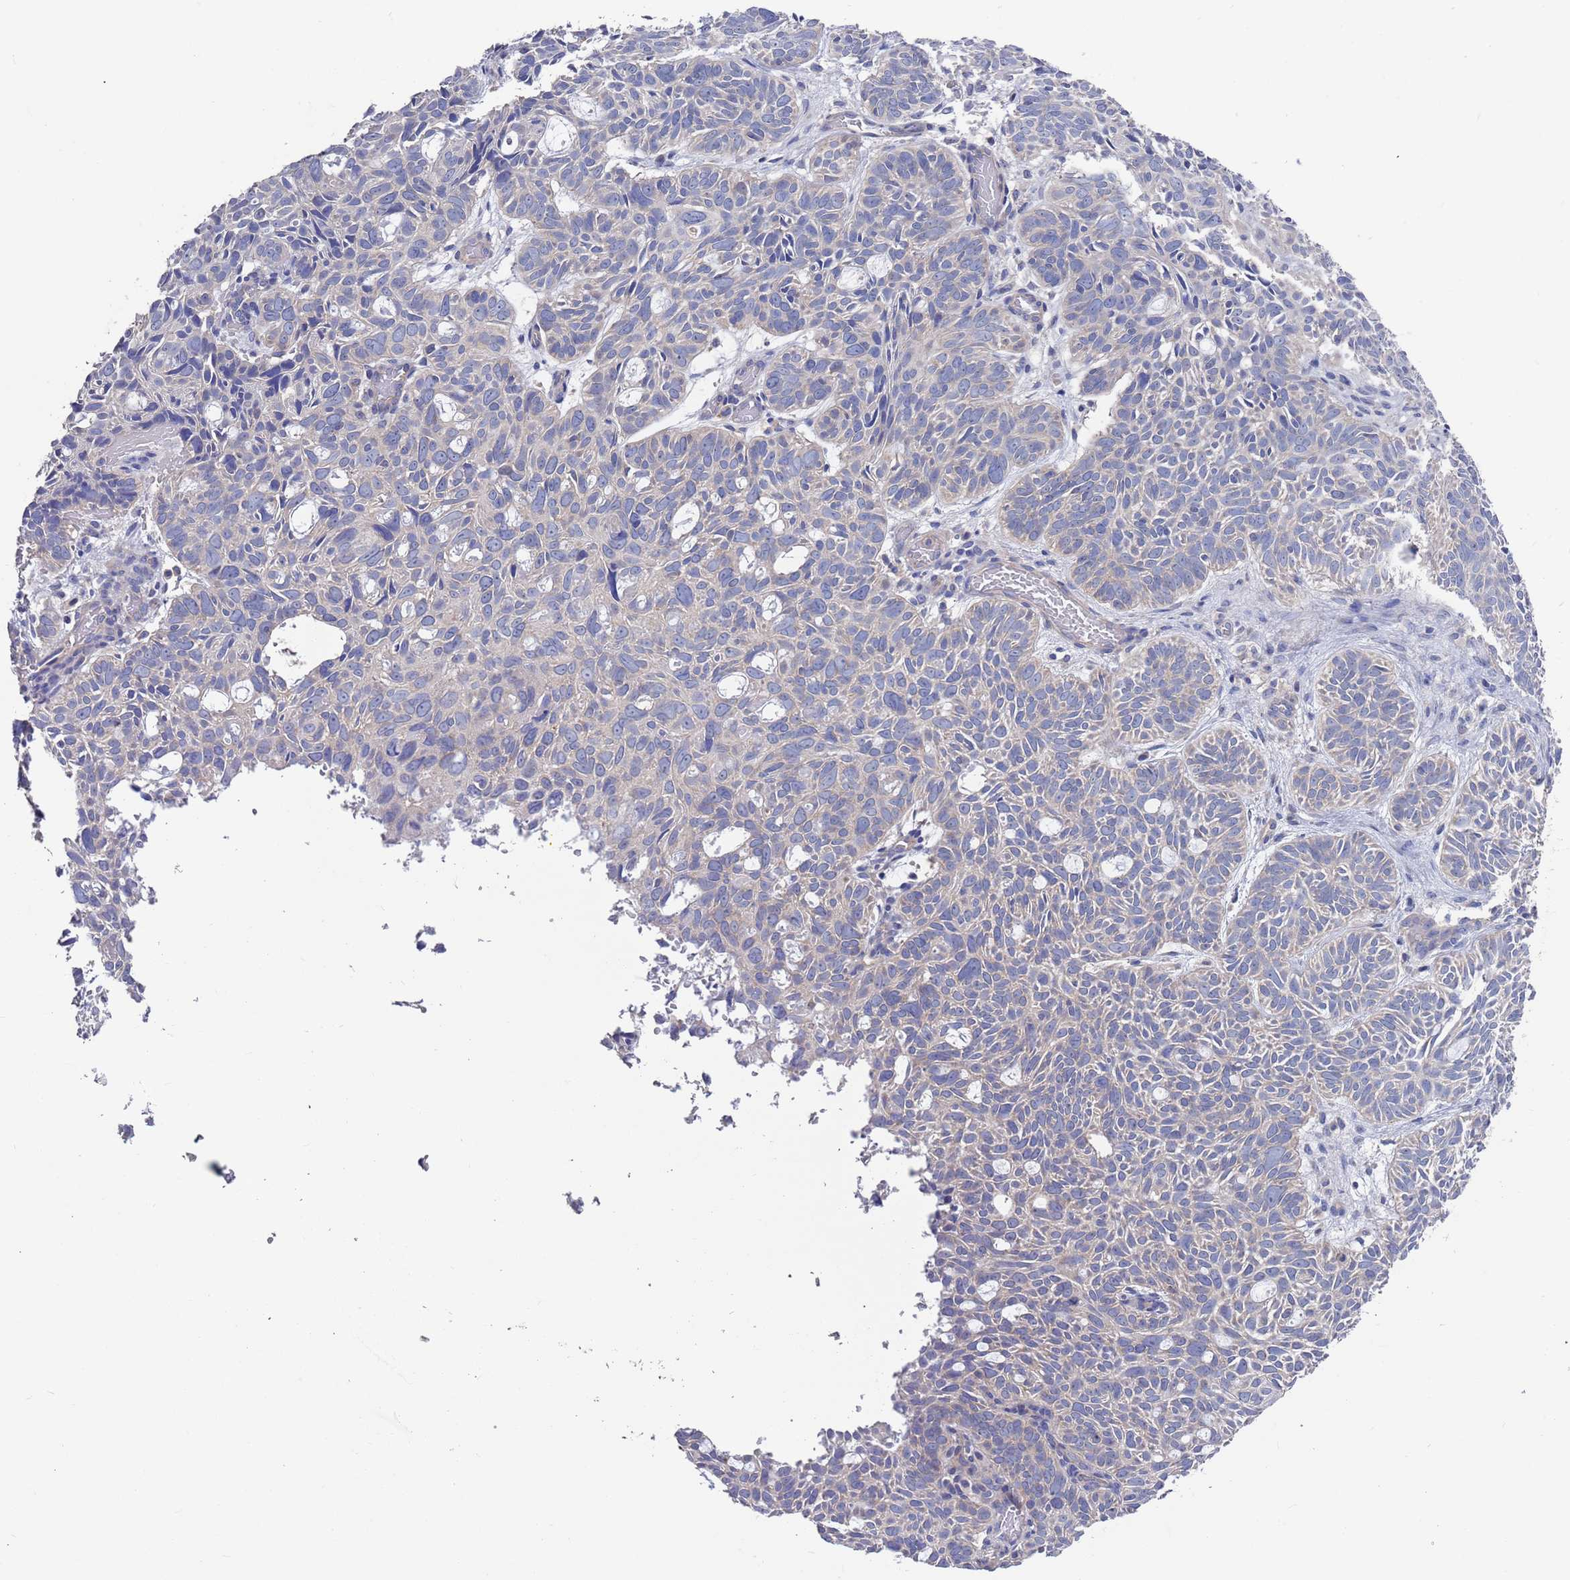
{"staining": {"intensity": "negative", "quantity": "none", "location": "none"}, "tissue": "skin cancer", "cell_type": "Tumor cells", "image_type": "cancer", "snomed": [{"axis": "morphology", "description": "Basal cell carcinoma"}, {"axis": "topography", "description": "Skin"}], "caption": "DAB (3,3'-diaminobenzidine) immunohistochemical staining of human skin cancer (basal cell carcinoma) exhibits no significant staining in tumor cells. (DAB (3,3'-diaminobenzidine) immunohistochemistry visualized using brightfield microscopy, high magnification).", "gene": "KRTCAP3", "patient": {"sex": "male", "age": 69}}